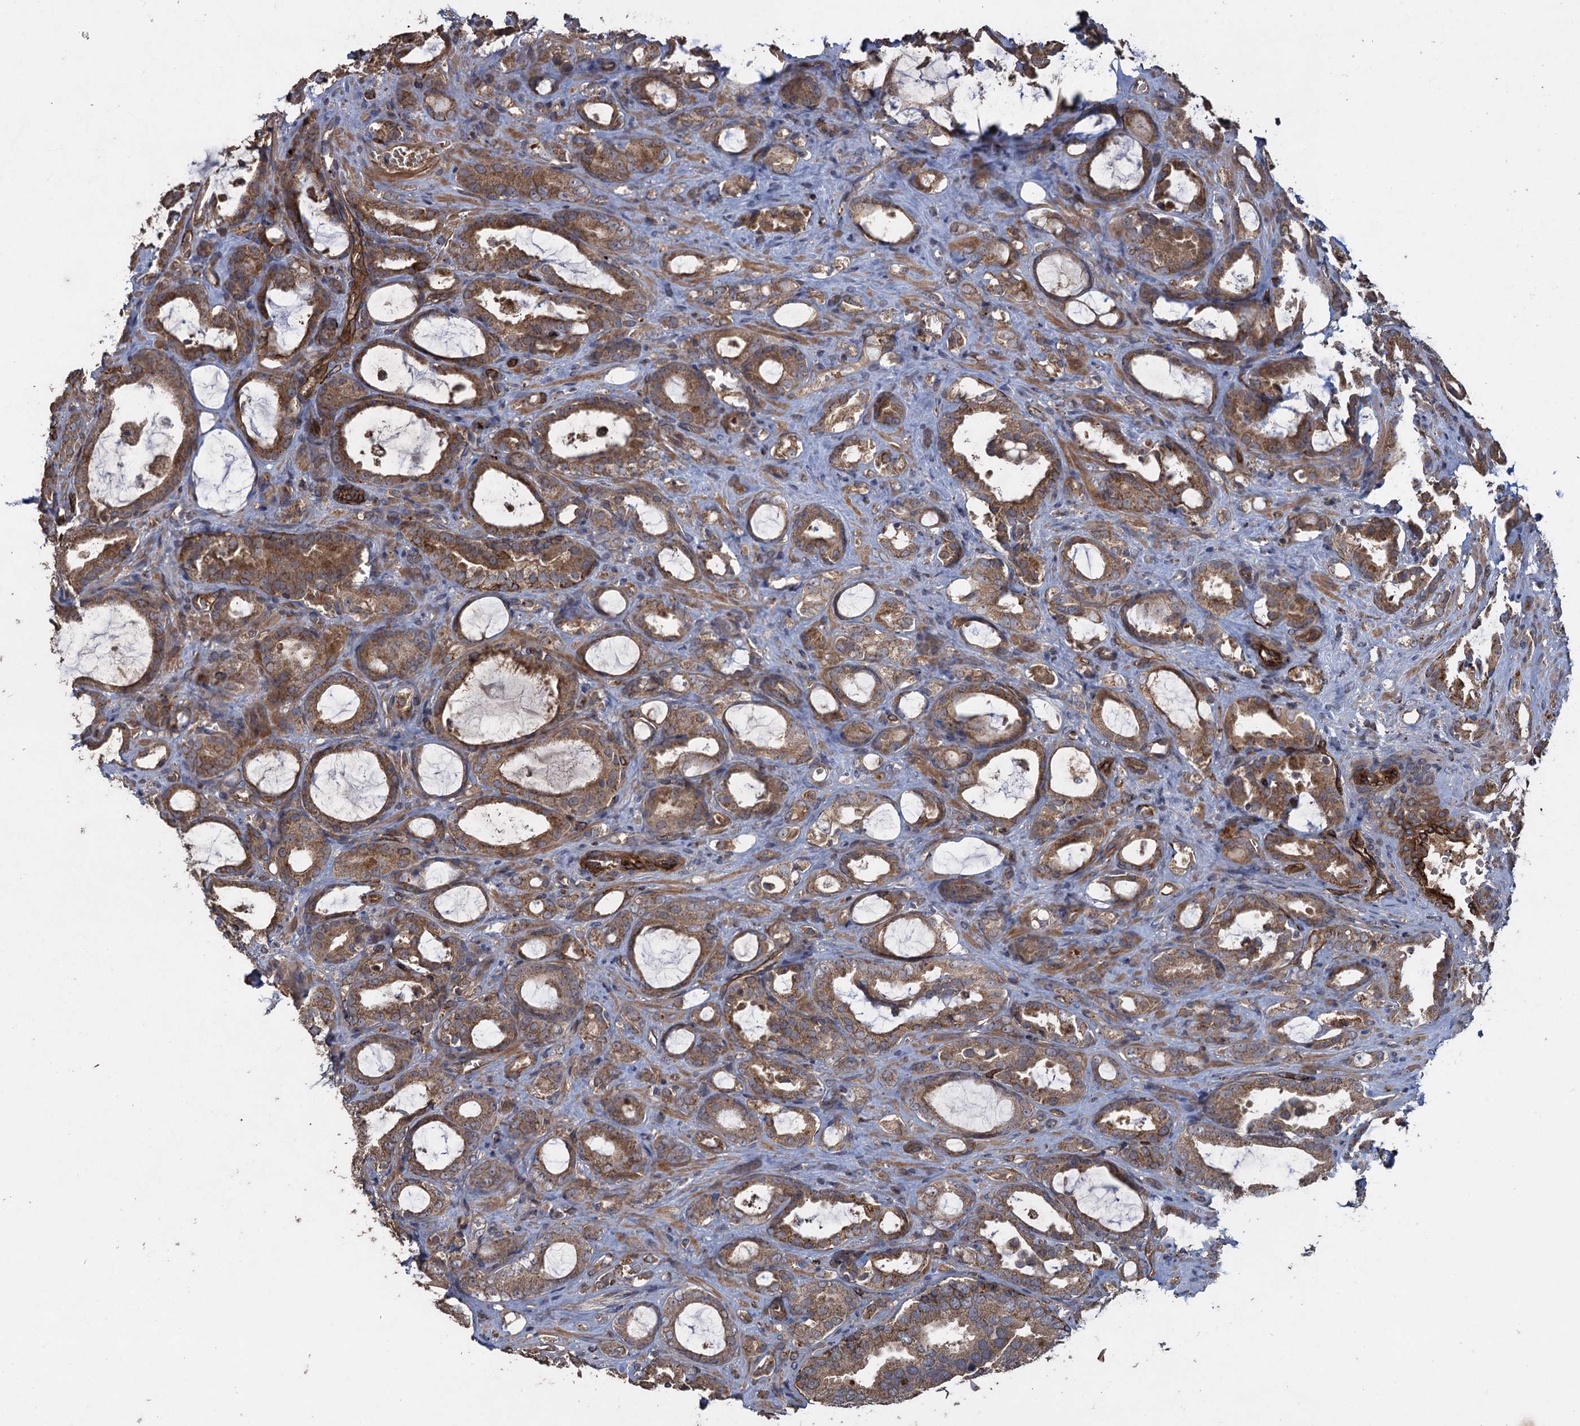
{"staining": {"intensity": "moderate", "quantity": ">75%", "location": "cytoplasmic/membranous"}, "tissue": "prostate cancer", "cell_type": "Tumor cells", "image_type": "cancer", "snomed": [{"axis": "morphology", "description": "Adenocarcinoma, High grade"}, {"axis": "topography", "description": "Prostate"}], "caption": "Immunohistochemistry (IHC) of adenocarcinoma (high-grade) (prostate) shows medium levels of moderate cytoplasmic/membranous positivity in about >75% of tumor cells.", "gene": "TXNDC11", "patient": {"sex": "male", "age": 72}}